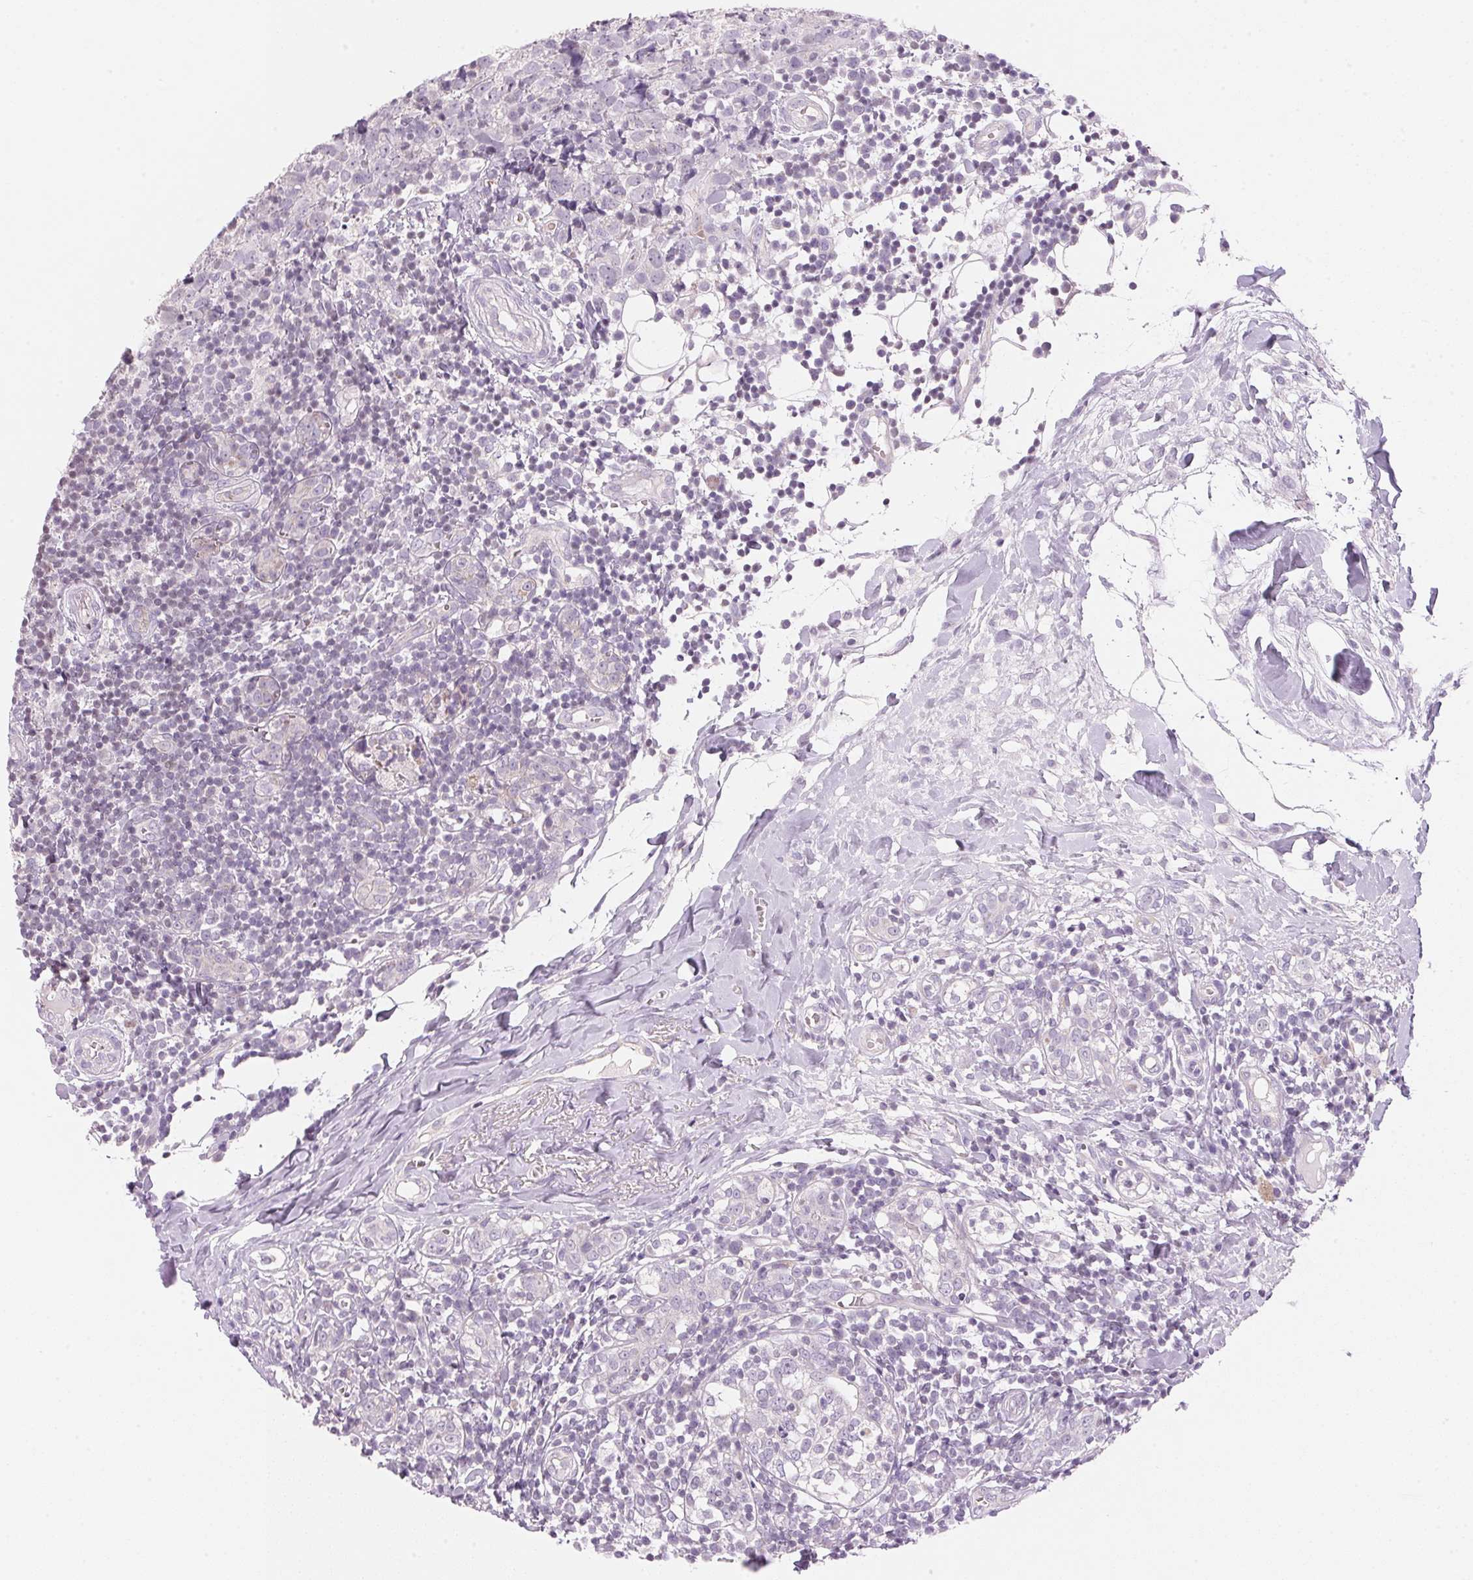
{"staining": {"intensity": "negative", "quantity": "none", "location": "none"}, "tissue": "breast cancer", "cell_type": "Tumor cells", "image_type": "cancer", "snomed": [{"axis": "morphology", "description": "Duct carcinoma"}, {"axis": "topography", "description": "Breast"}], "caption": "This is an immunohistochemistry (IHC) micrograph of human breast cancer. There is no expression in tumor cells.", "gene": "CYP11B1", "patient": {"sex": "female", "age": 30}}